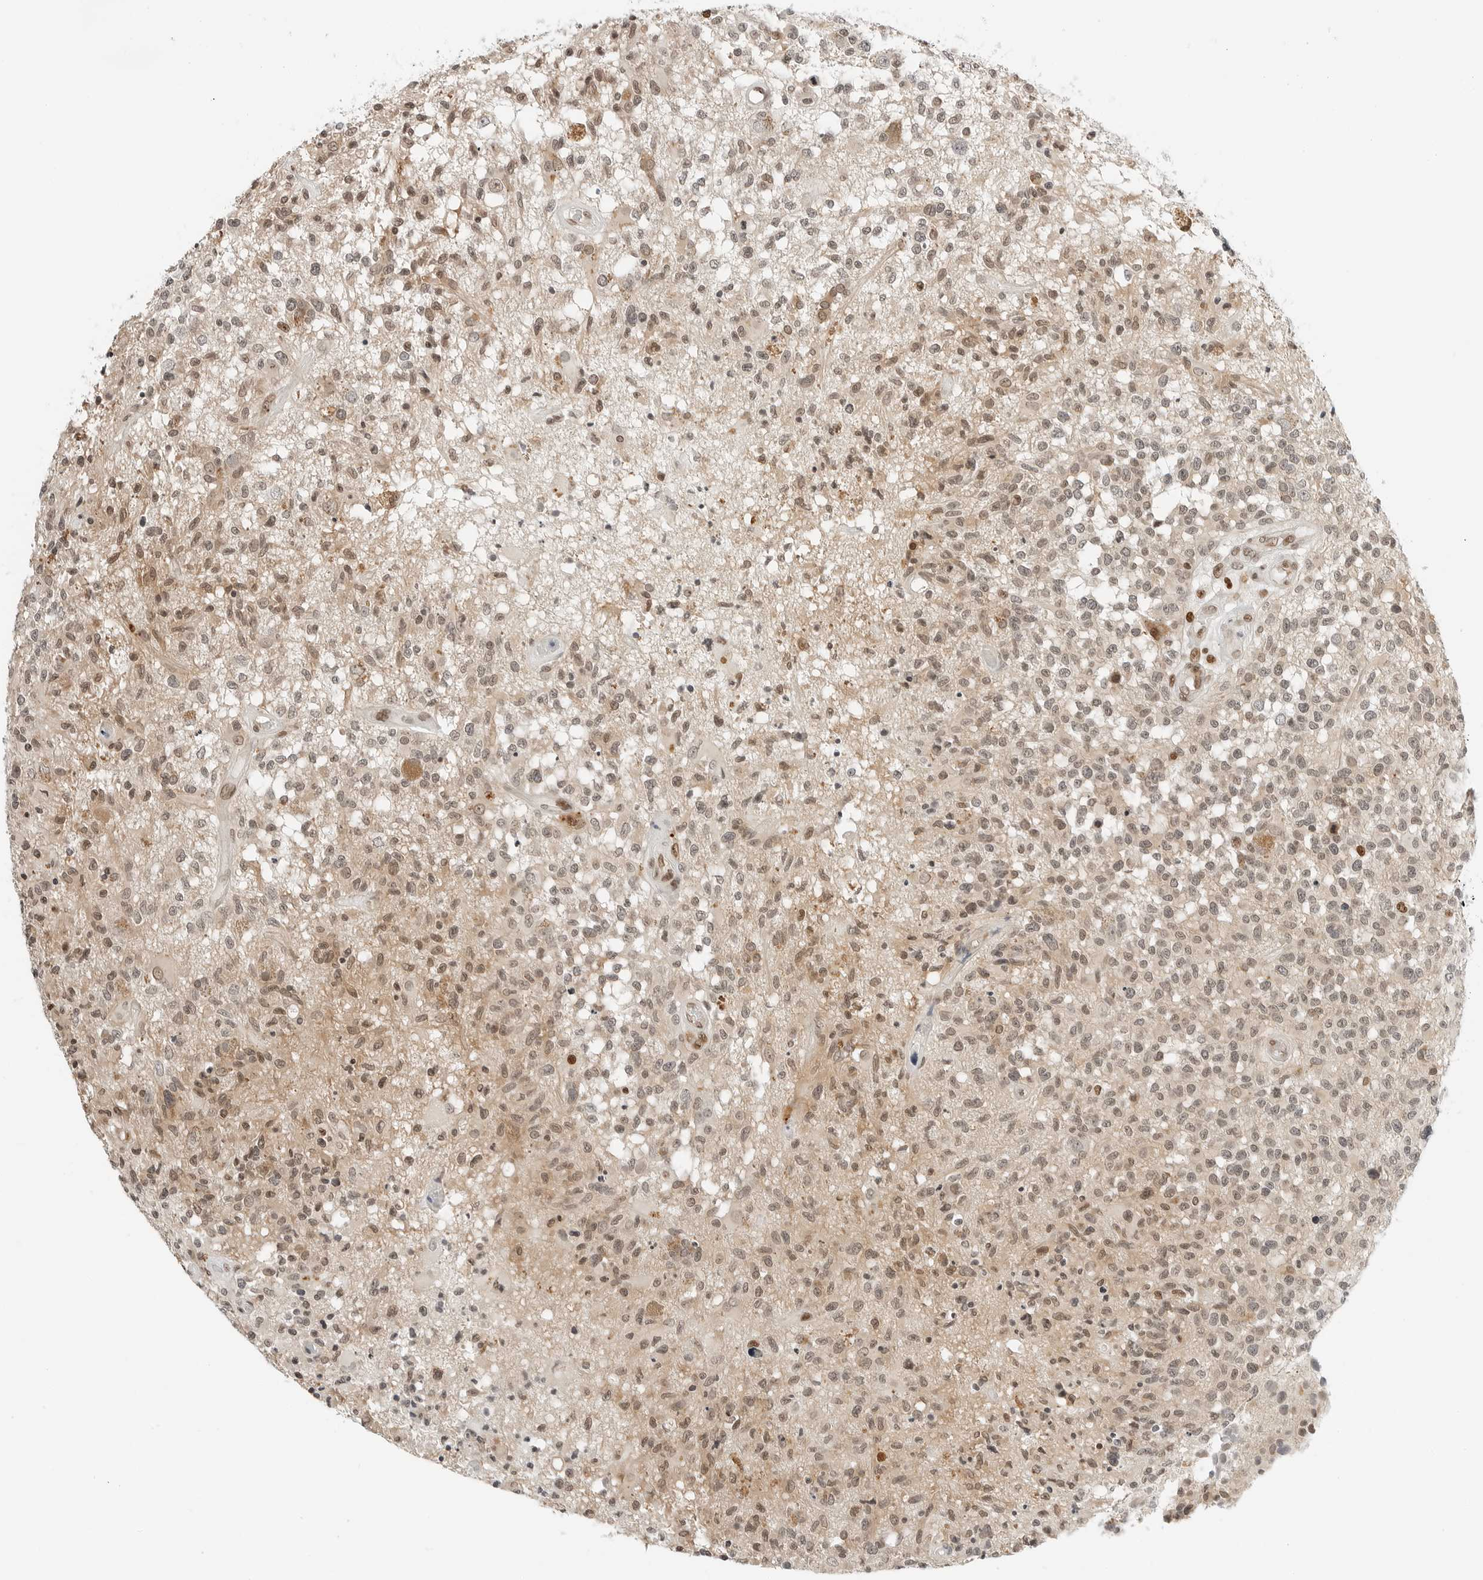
{"staining": {"intensity": "moderate", "quantity": ">75%", "location": "nuclear"}, "tissue": "glioma", "cell_type": "Tumor cells", "image_type": "cancer", "snomed": [{"axis": "morphology", "description": "Glioma, malignant, High grade"}, {"axis": "morphology", "description": "Glioblastoma, NOS"}, {"axis": "topography", "description": "Brain"}], "caption": "Malignant glioma (high-grade) was stained to show a protein in brown. There is medium levels of moderate nuclear staining in about >75% of tumor cells.", "gene": "CRTC2", "patient": {"sex": "male", "age": 60}}